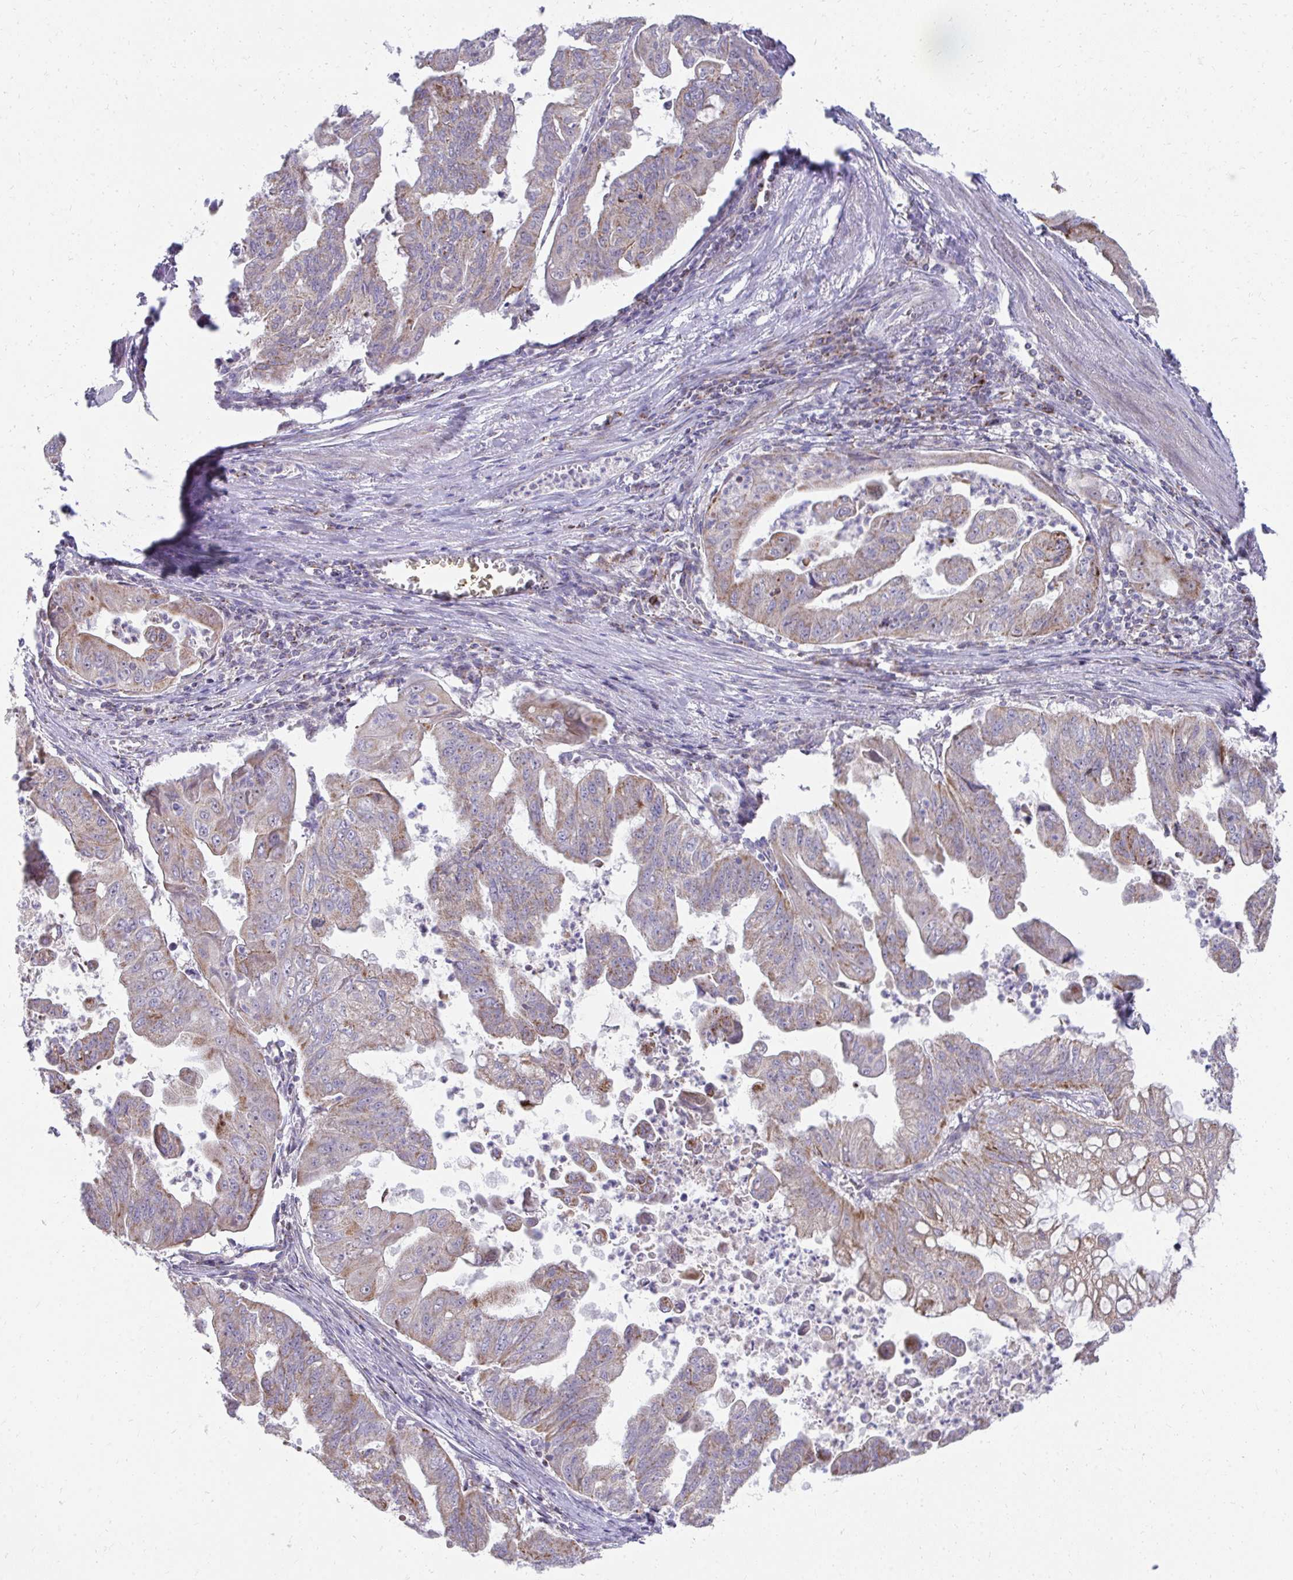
{"staining": {"intensity": "moderate", "quantity": "25%-75%", "location": "cytoplasmic/membranous"}, "tissue": "stomach cancer", "cell_type": "Tumor cells", "image_type": "cancer", "snomed": [{"axis": "morphology", "description": "Adenocarcinoma, NOS"}, {"axis": "topography", "description": "Stomach, upper"}], "caption": "This photomicrograph reveals immunohistochemistry staining of human adenocarcinoma (stomach), with medium moderate cytoplasmic/membranous positivity in about 25%-75% of tumor cells.", "gene": "PRRG3", "patient": {"sex": "male", "age": 80}}